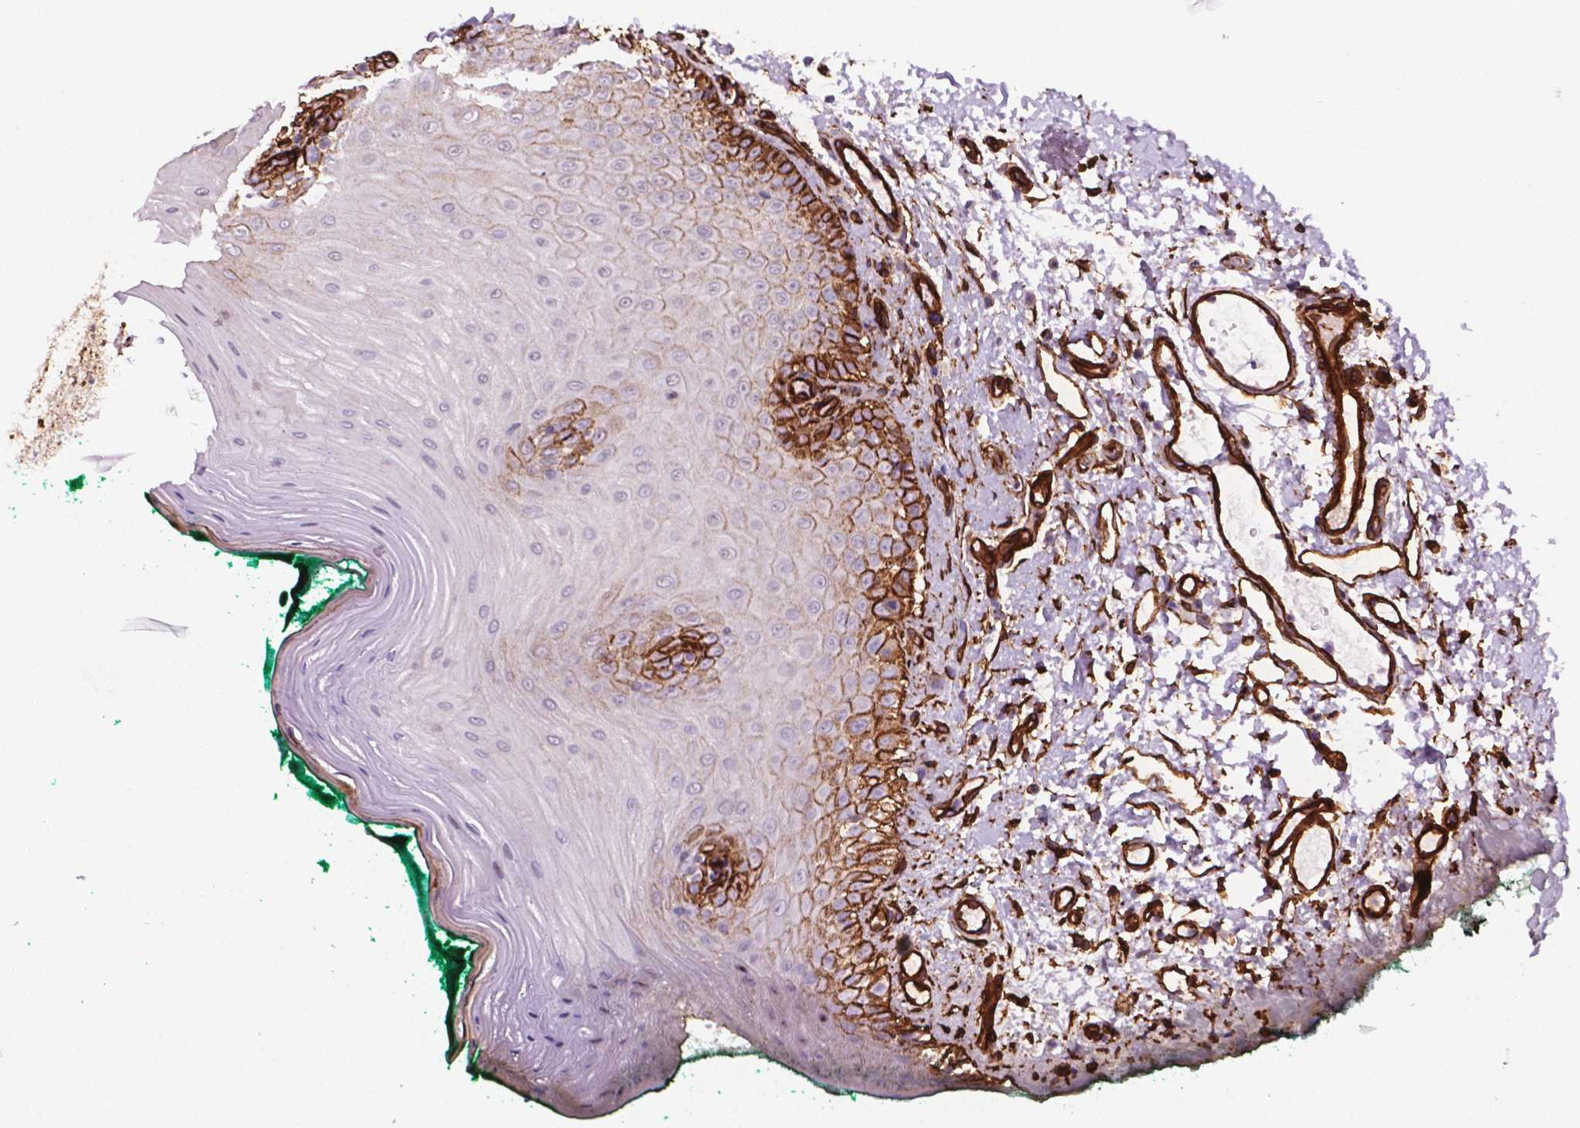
{"staining": {"intensity": "strong", "quantity": "25%-75%", "location": "cytoplasmic/membranous,nuclear"}, "tissue": "oral mucosa", "cell_type": "Squamous epithelial cells", "image_type": "normal", "snomed": [{"axis": "morphology", "description": "Normal tissue, NOS"}, {"axis": "topography", "description": "Oral tissue"}], "caption": "The immunohistochemical stain highlights strong cytoplasmic/membranous,nuclear expression in squamous epithelial cells of normal oral mucosa. The staining was performed using DAB, with brown indicating positive protein expression. Nuclei are stained blue with hematoxylin.", "gene": "EGFL8", "patient": {"sex": "female", "age": 83}}